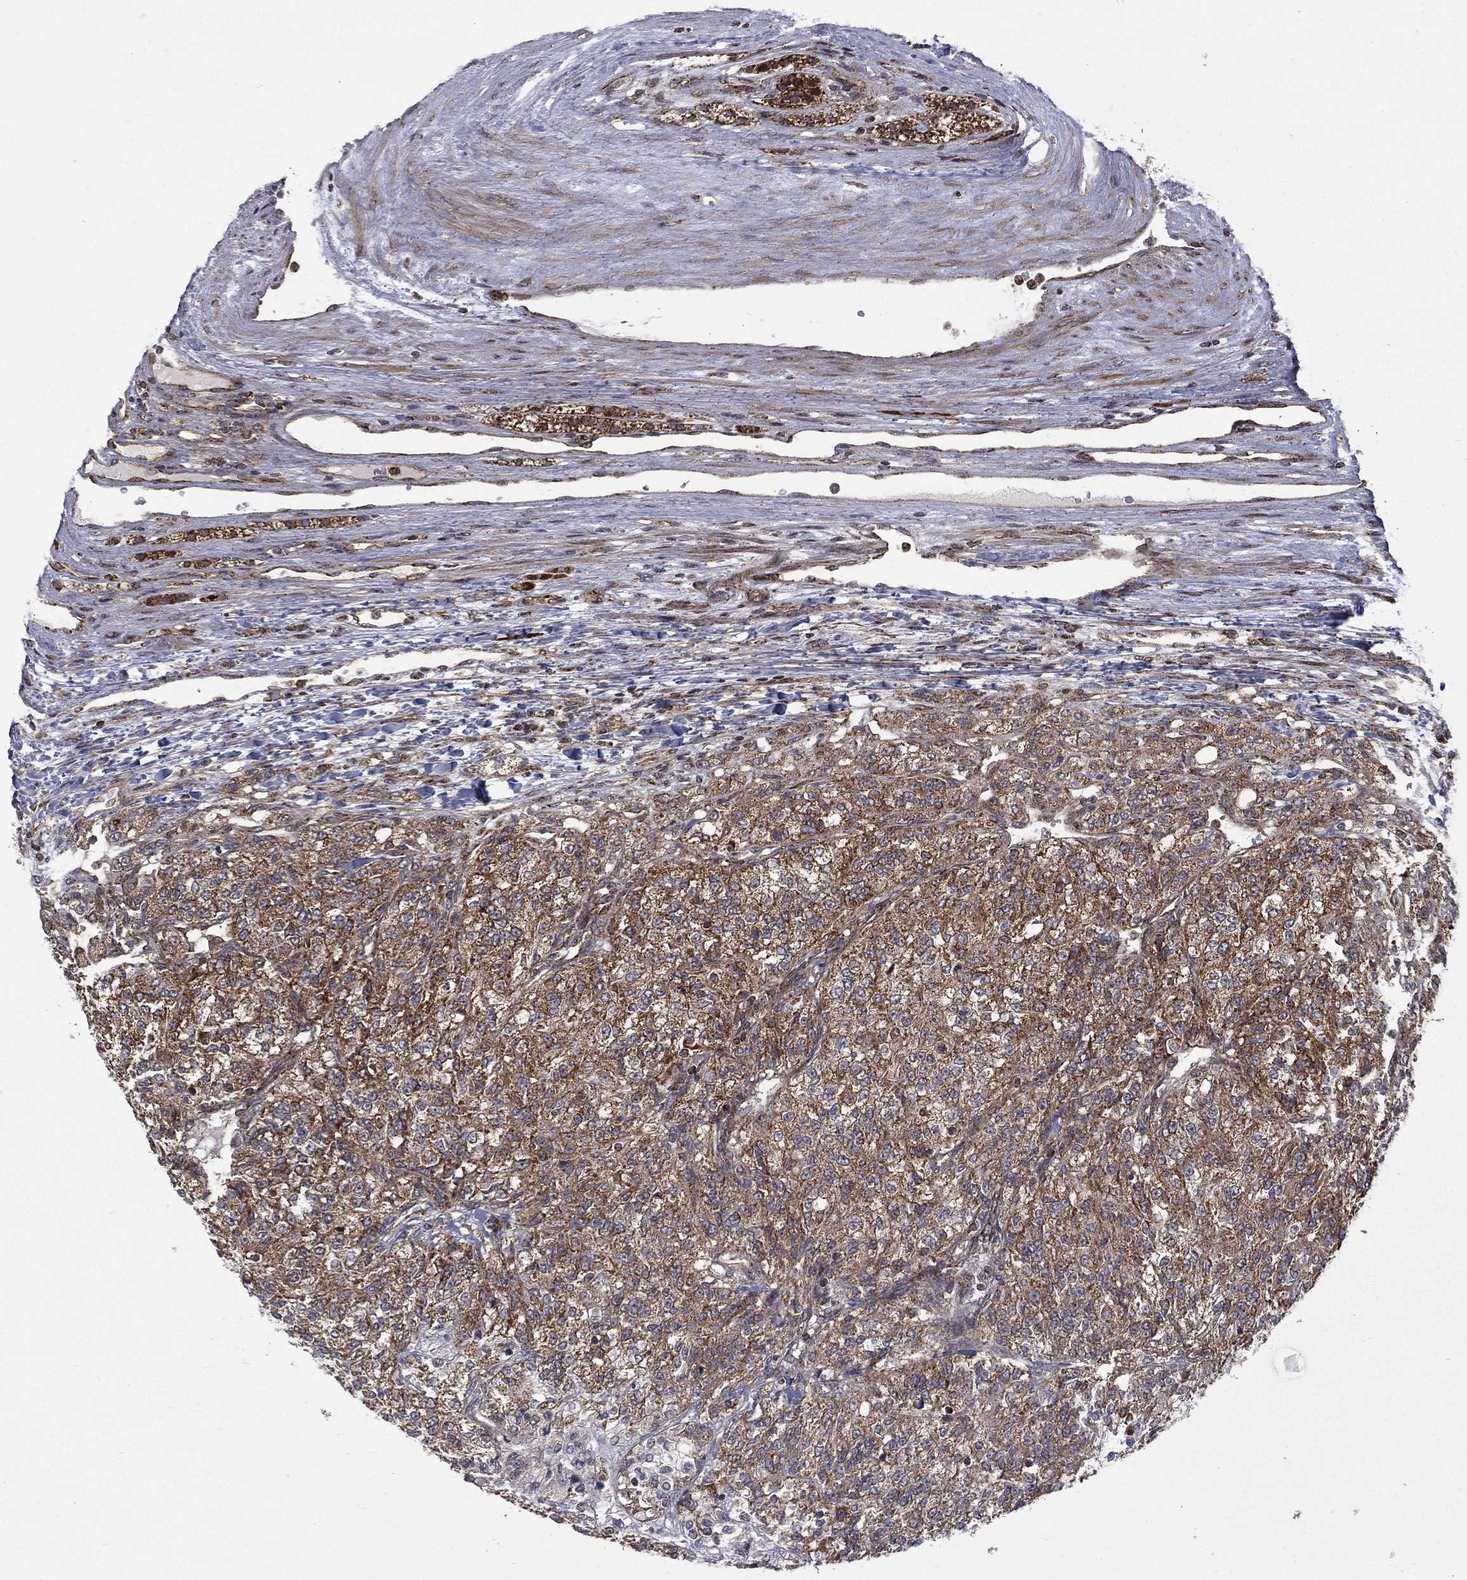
{"staining": {"intensity": "moderate", "quantity": "25%-75%", "location": "cytoplasmic/membranous"}, "tissue": "renal cancer", "cell_type": "Tumor cells", "image_type": "cancer", "snomed": [{"axis": "morphology", "description": "Adenocarcinoma, NOS"}, {"axis": "topography", "description": "Kidney"}], "caption": "Immunohistochemistry (IHC) of renal cancer (adenocarcinoma) displays medium levels of moderate cytoplasmic/membranous staining in about 25%-75% of tumor cells.", "gene": "GIMAP6", "patient": {"sex": "female", "age": 63}}